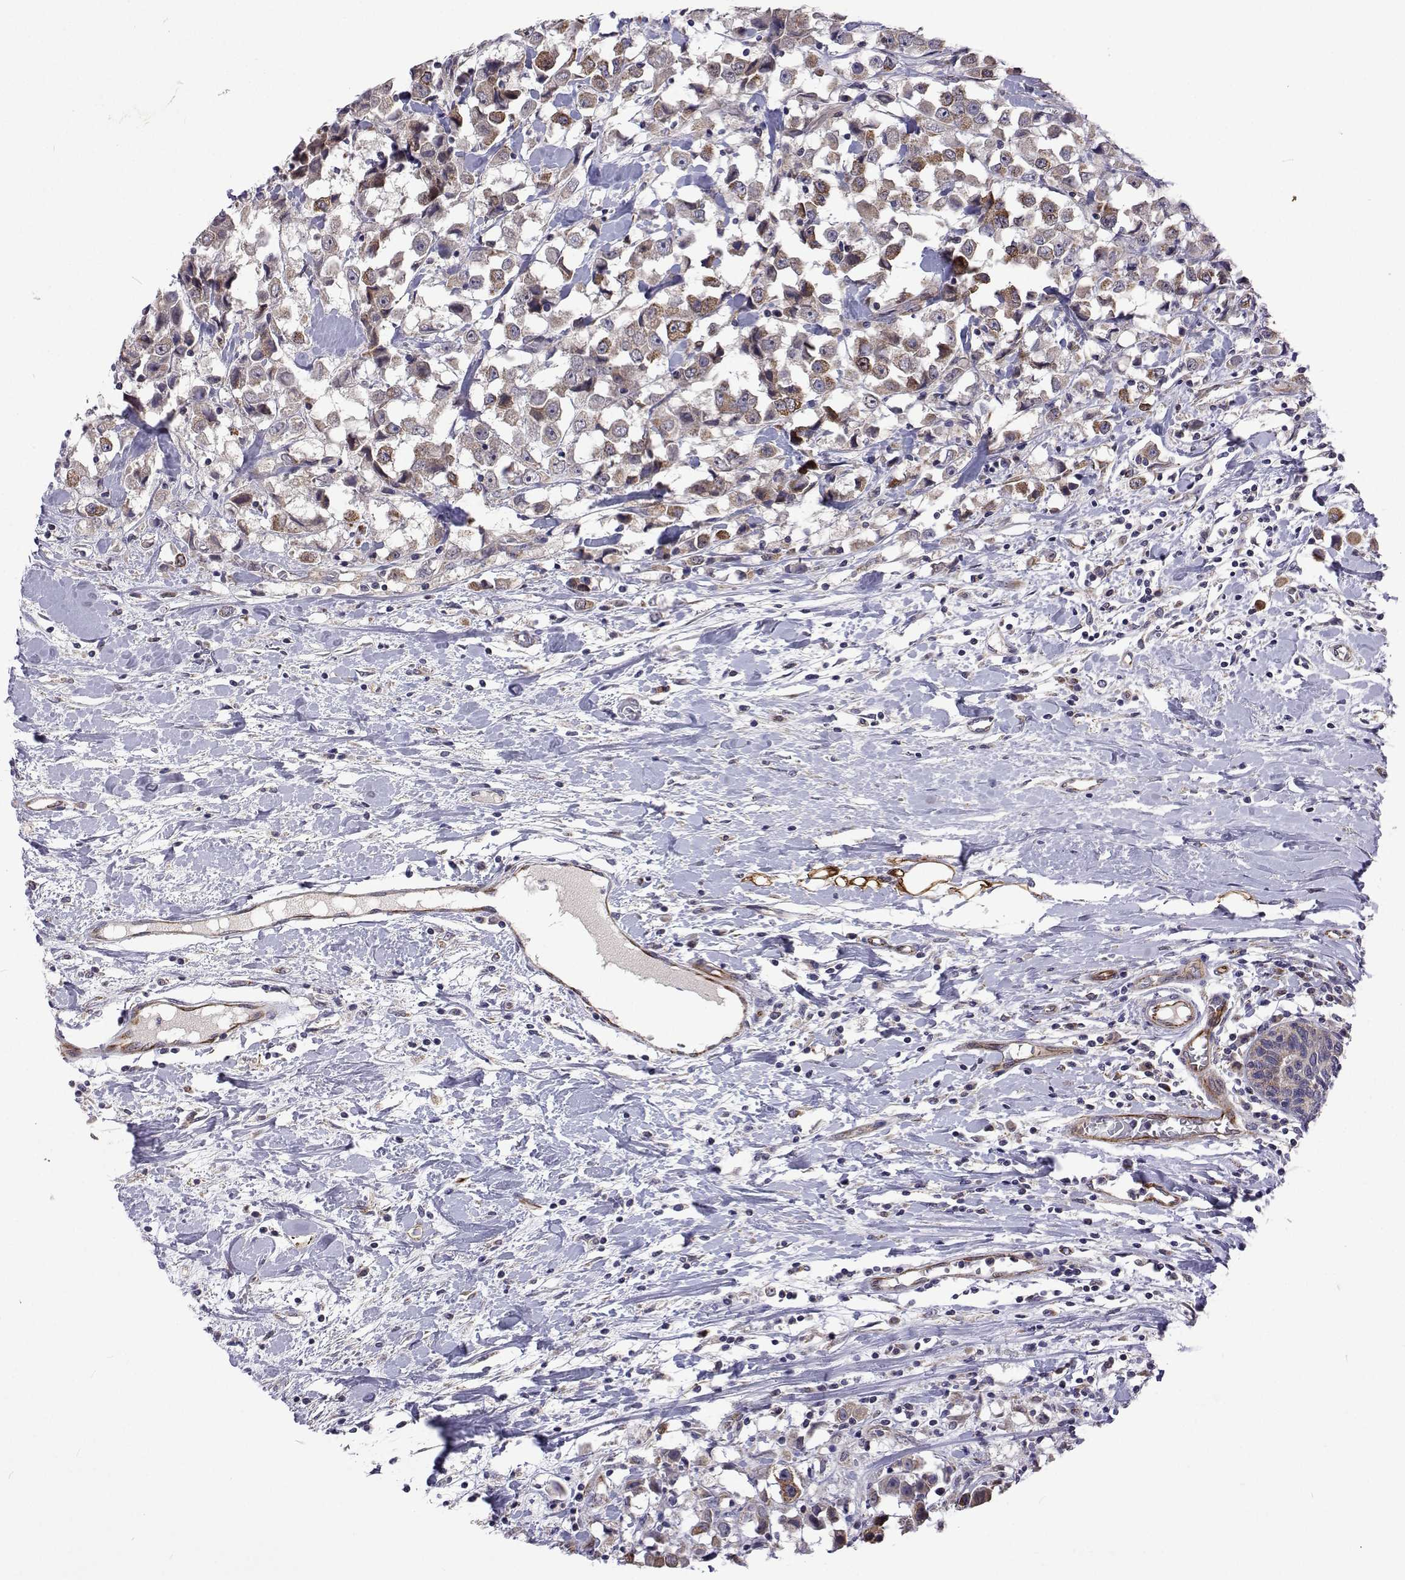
{"staining": {"intensity": "moderate", "quantity": ">75%", "location": "cytoplasmic/membranous"}, "tissue": "breast cancer", "cell_type": "Tumor cells", "image_type": "cancer", "snomed": [{"axis": "morphology", "description": "Duct carcinoma"}, {"axis": "topography", "description": "Breast"}], "caption": "Moderate cytoplasmic/membranous expression for a protein is seen in approximately >75% of tumor cells of breast cancer using immunohistochemistry (IHC).", "gene": "DHTKD1", "patient": {"sex": "female", "age": 61}}